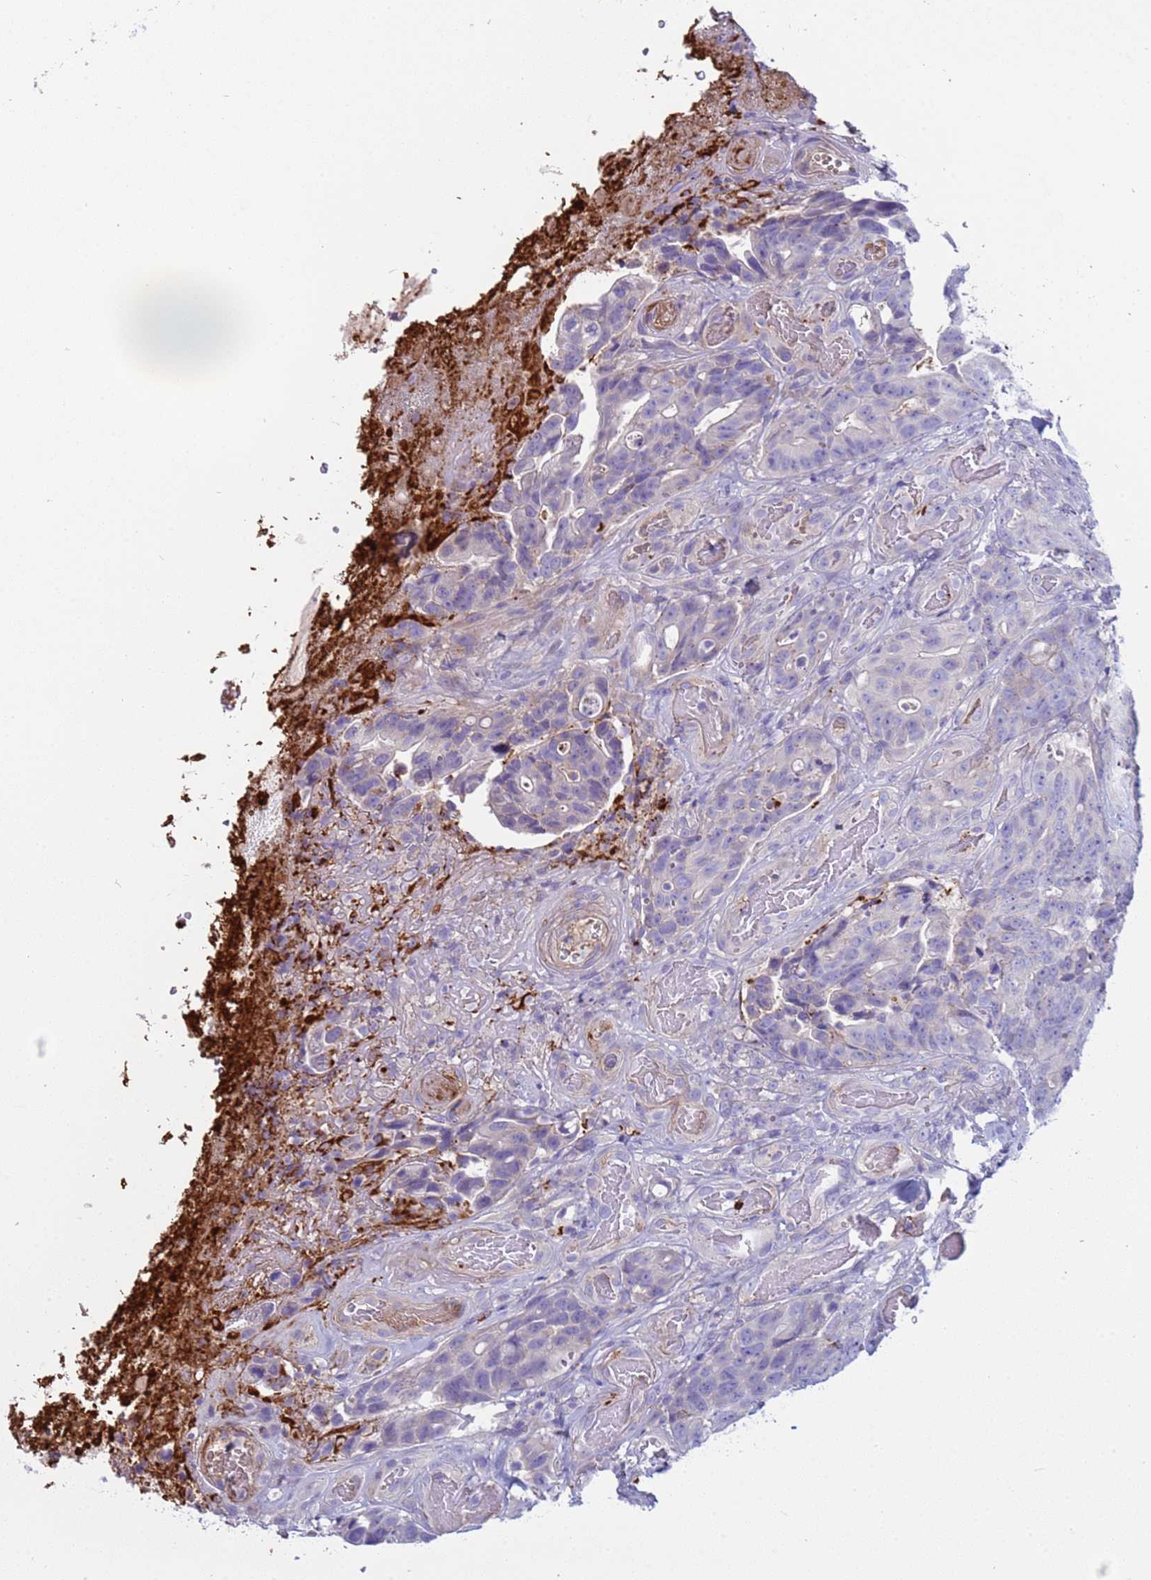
{"staining": {"intensity": "negative", "quantity": "none", "location": "none"}, "tissue": "colorectal cancer", "cell_type": "Tumor cells", "image_type": "cancer", "snomed": [{"axis": "morphology", "description": "Adenocarcinoma, NOS"}, {"axis": "topography", "description": "Colon"}], "caption": "Tumor cells are negative for brown protein staining in adenocarcinoma (colorectal).", "gene": "C4orf46", "patient": {"sex": "female", "age": 82}}